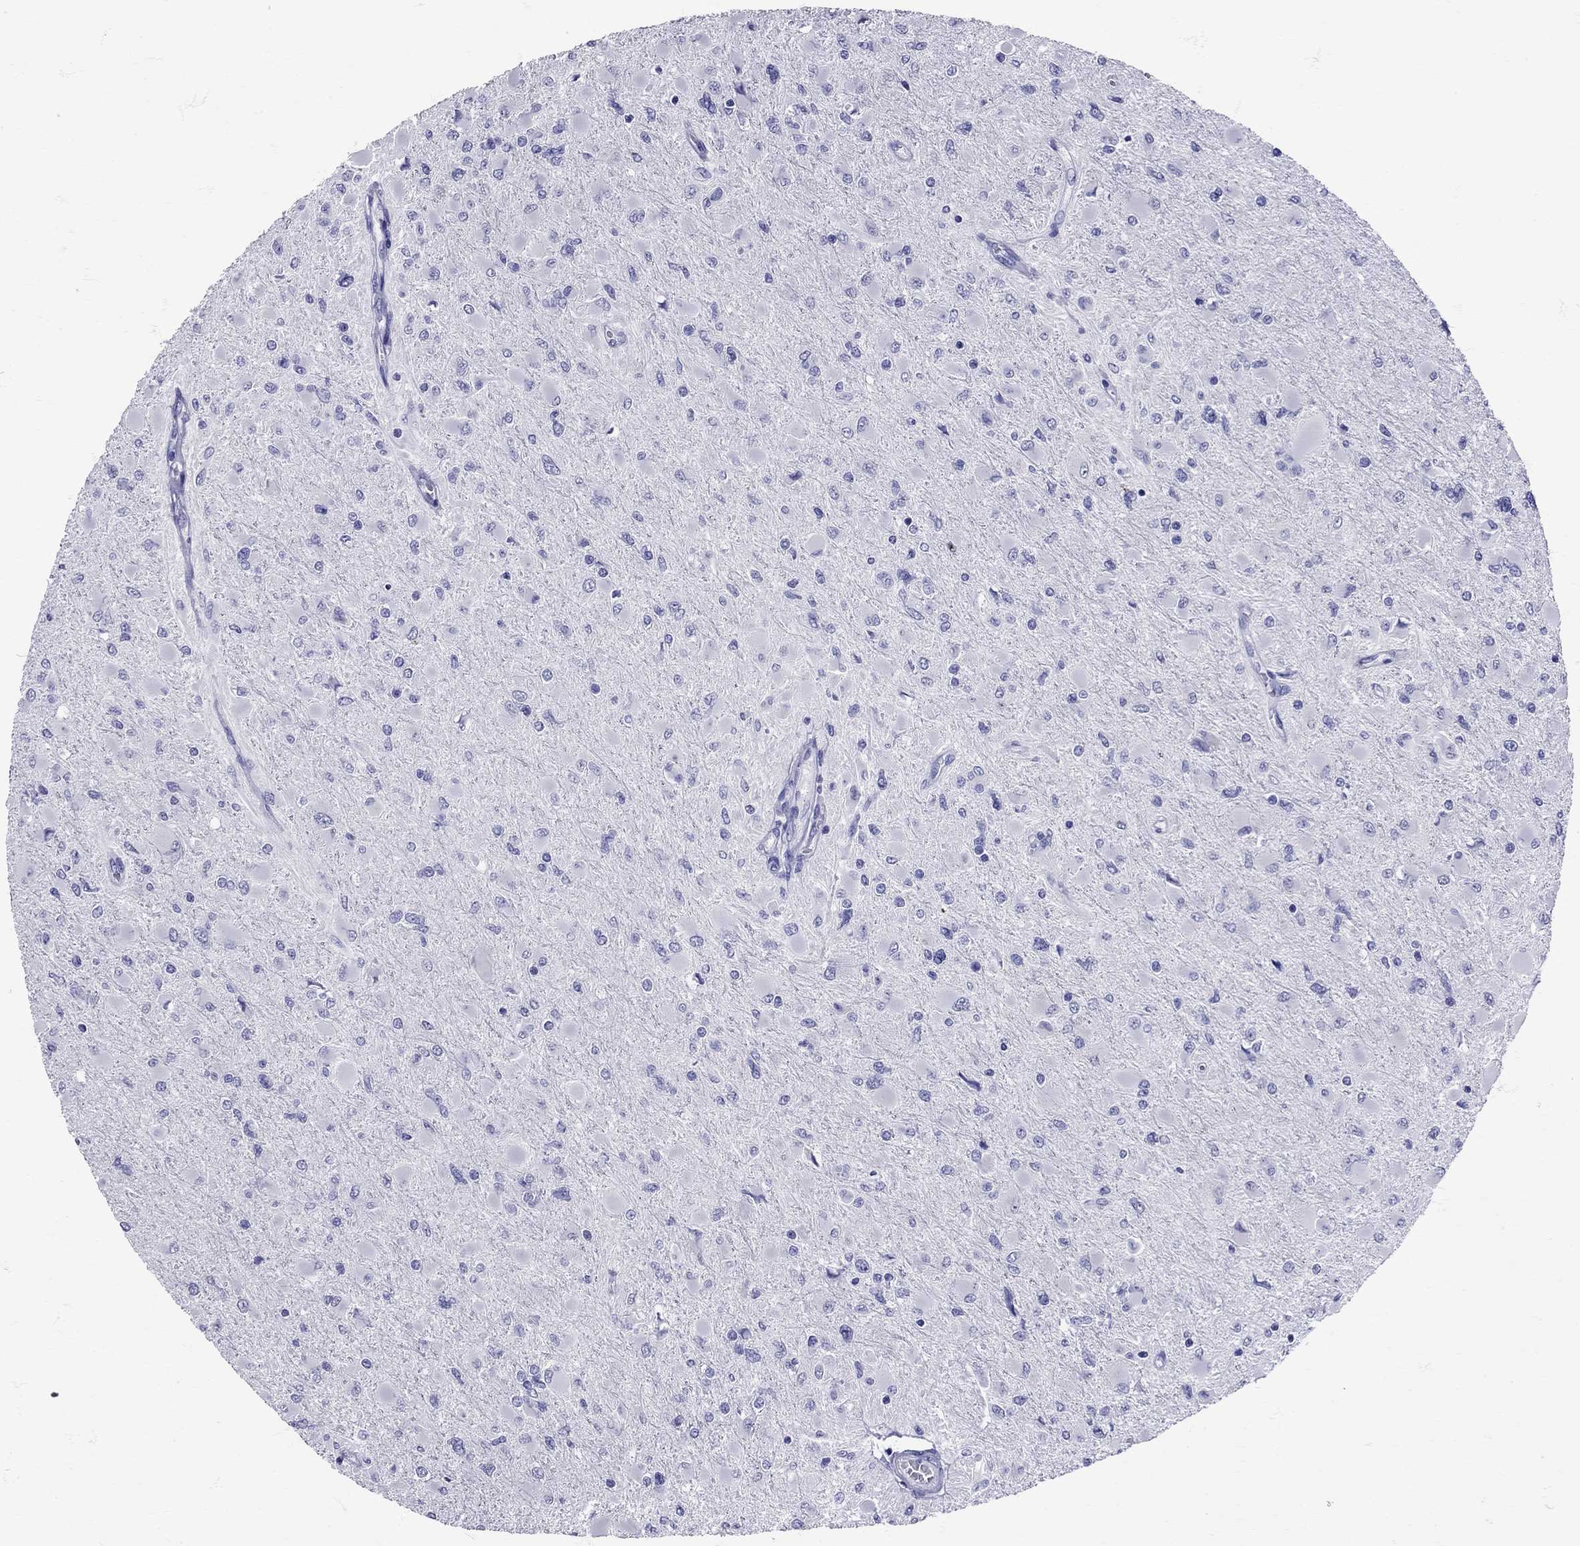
{"staining": {"intensity": "negative", "quantity": "none", "location": "none"}, "tissue": "glioma", "cell_type": "Tumor cells", "image_type": "cancer", "snomed": [{"axis": "morphology", "description": "Glioma, malignant, High grade"}, {"axis": "topography", "description": "Cerebral cortex"}], "caption": "This photomicrograph is of malignant glioma (high-grade) stained with immunohistochemistry to label a protein in brown with the nuclei are counter-stained blue. There is no positivity in tumor cells.", "gene": "AVP", "patient": {"sex": "female", "age": 36}}